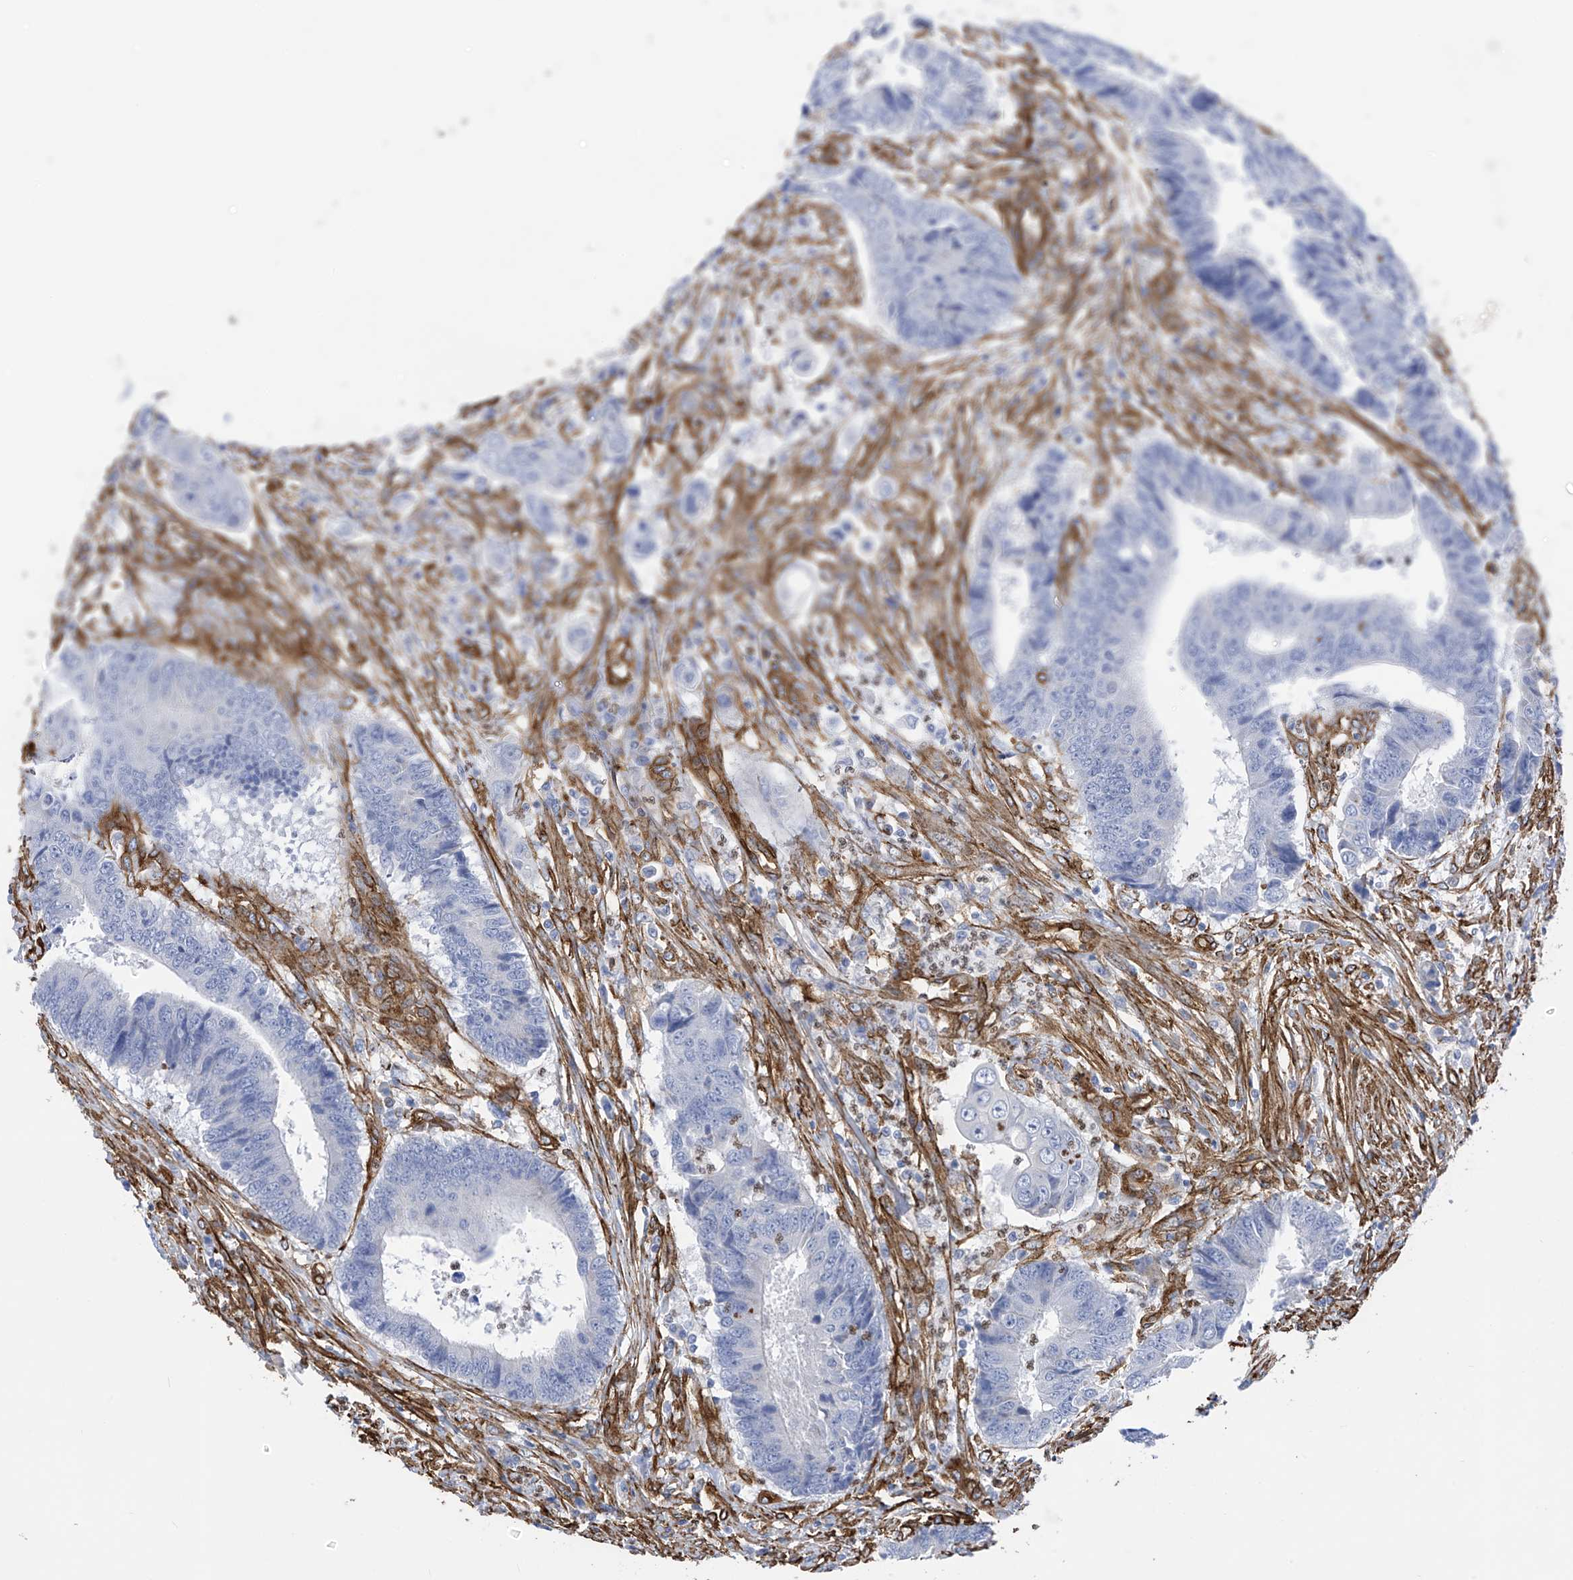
{"staining": {"intensity": "negative", "quantity": "none", "location": "none"}, "tissue": "colorectal cancer", "cell_type": "Tumor cells", "image_type": "cancer", "snomed": [{"axis": "morphology", "description": "Adenocarcinoma, NOS"}, {"axis": "topography", "description": "Rectum"}], "caption": "Tumor cells show no significant protein expression in colorectal cancer (adenocarcinoma).", "gene": "UBTD1", "patient": {"sex": "male", "age": 84}}